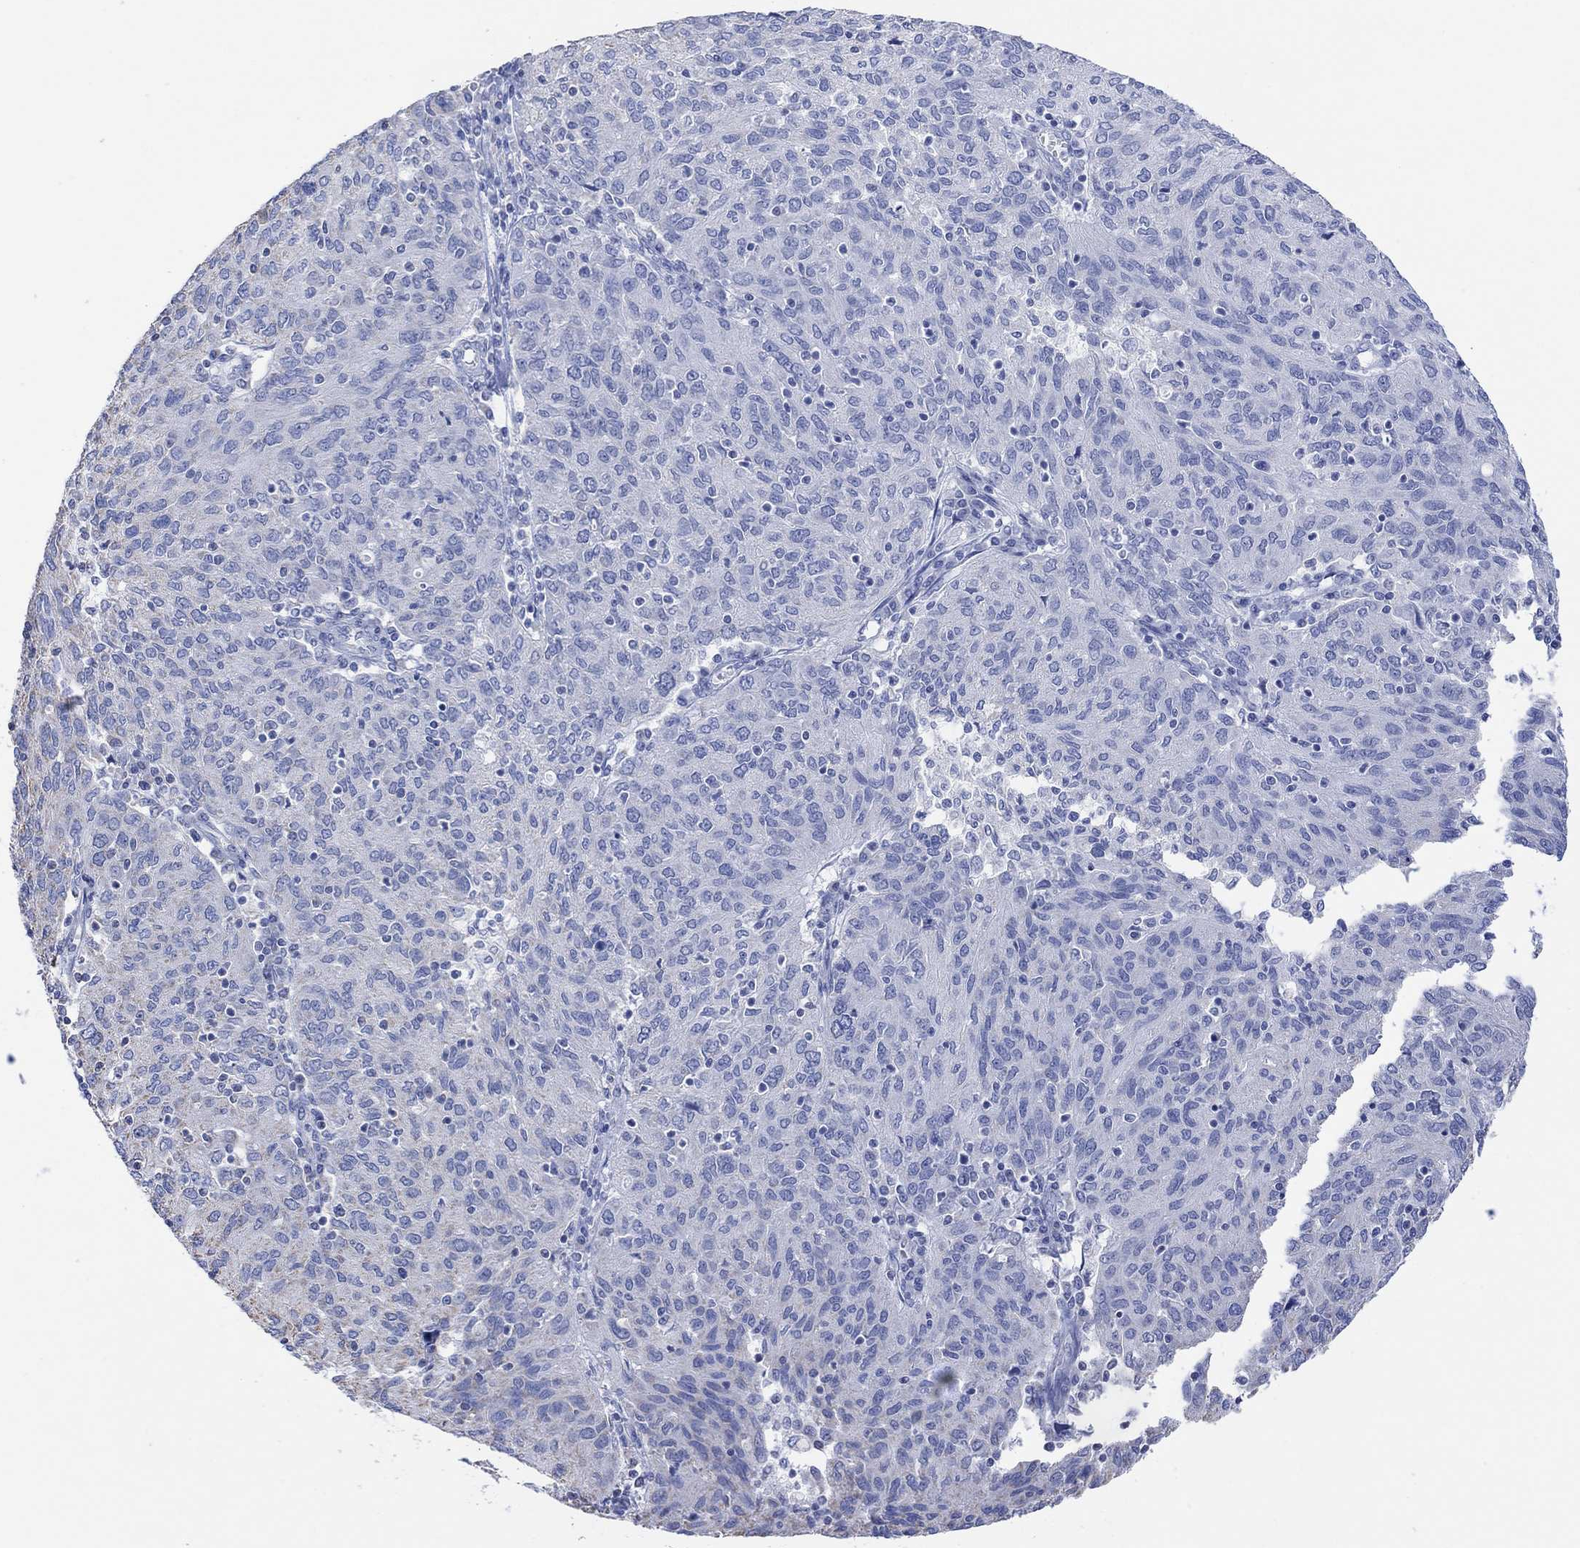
{"staining": {"intensity": "negative", "quantity": "none", "location": "none"}, "tissue": "ovarian cancer", "cell_type": "Tumor cells", "image_type": "cancer", "snomed": [{"axis": "morphology", "description": "Carcinoma, endometroid"}, {"axis": "topography", "description": "Ovary"}], "caption": "Immunohistochemical staining of human endometroid carcinoma (ovarian) displays no significant expression in tumor cells. The staining was performed using DAB to visualize the protein expression in brown, while the nuclei were stained in blue with hematoxylin (Magnification: 20x).", "gene": "SYT12", "patient": {"sex": "female", "age": 50}}